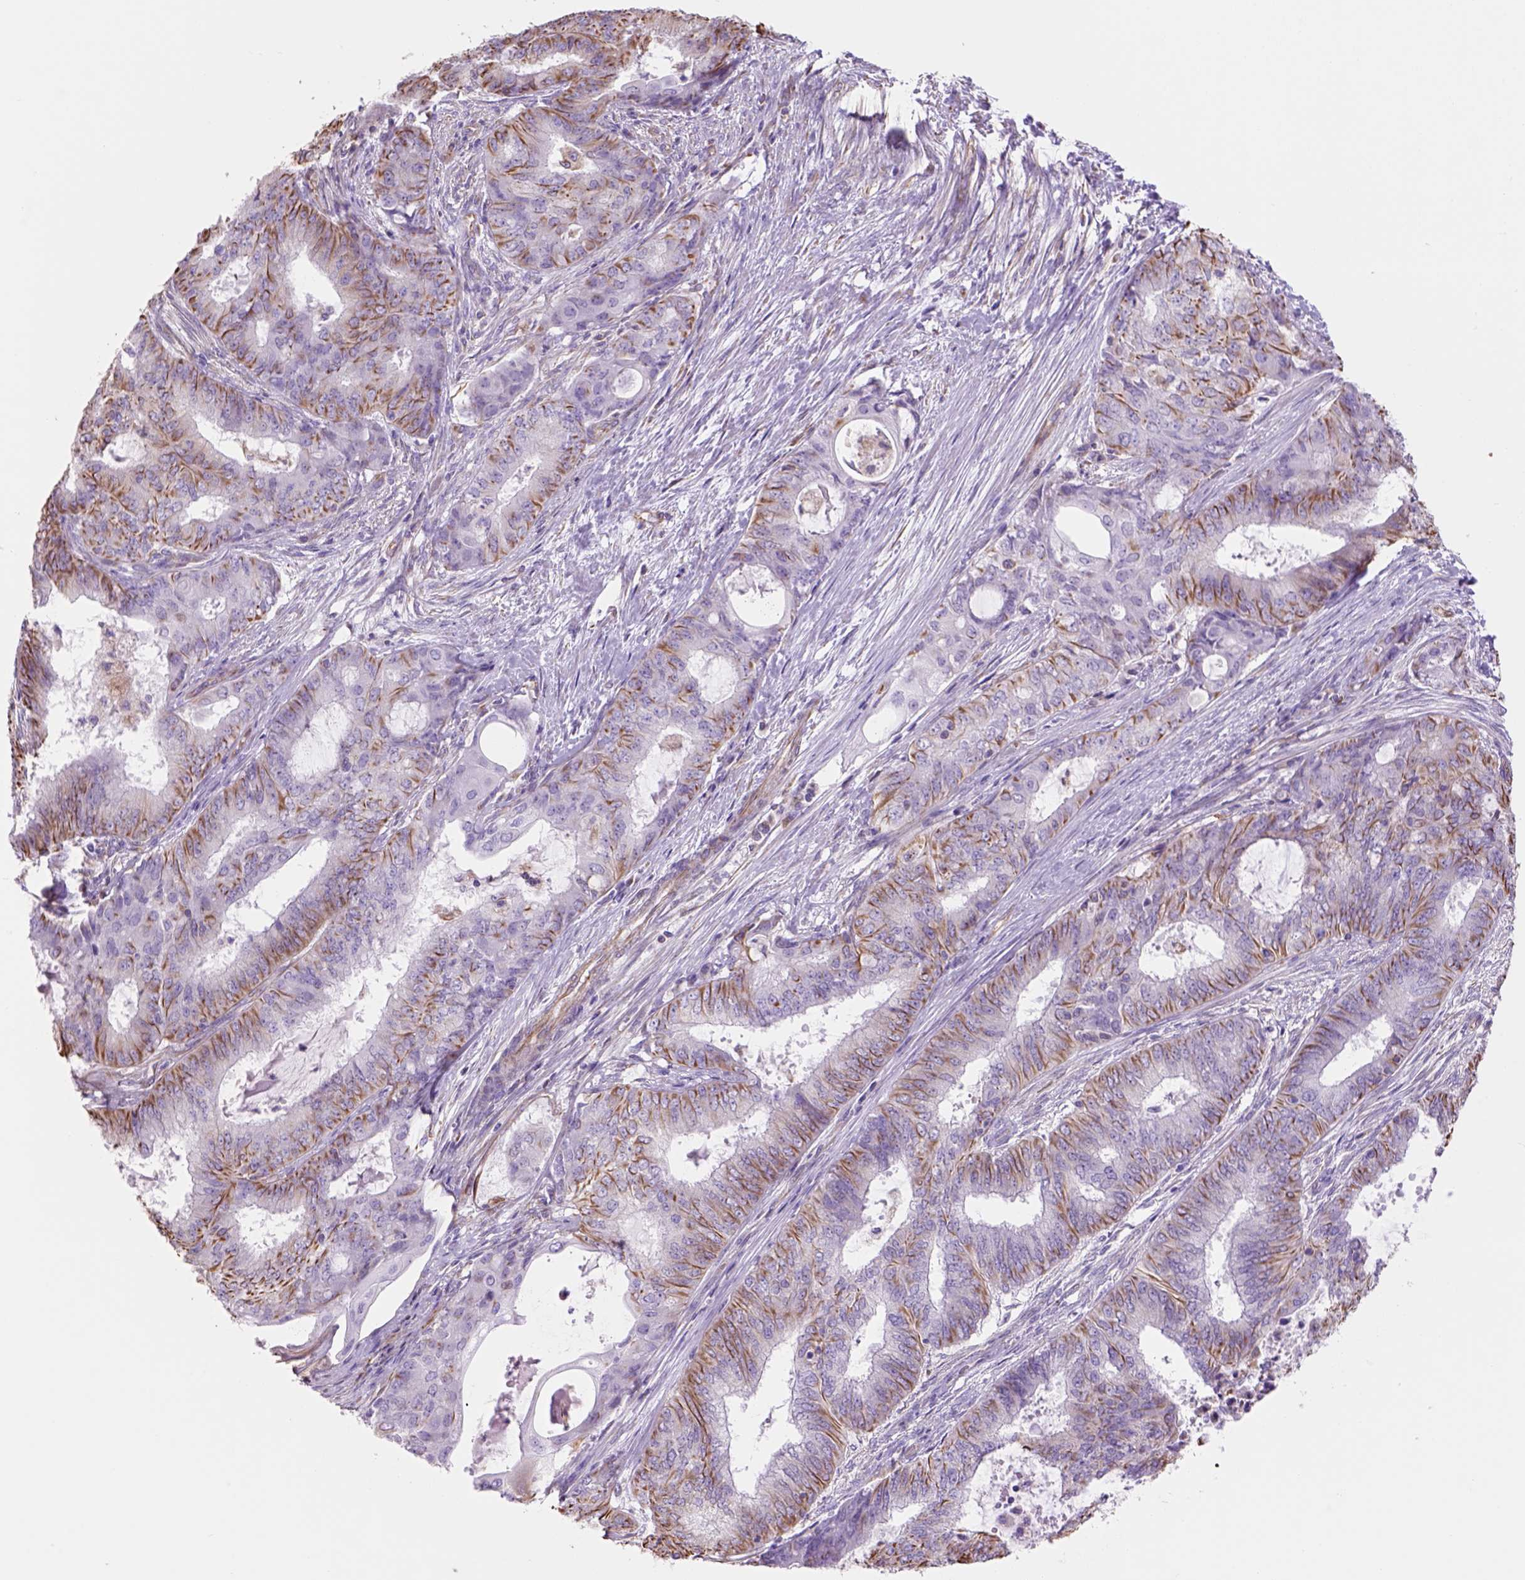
{"staining": {"intensity": "moderate", "quantity": ">75%", "location": "cytoplasmic/membranous"}, "tissue": "endometrial cancer", "cell_type": "Tumor cells", "image_type": "cancer", "snomed": [{"axis": "morphology", "description": "Adenocarcinoma, NOS"}, {"axis": "topography", "description": "Endometrium"}], "caption": "This is a micrograph of IHC staining of endometrial cancer (adenocarcinoma), which shows moderate staining in the cytoplasmic/membranous of tumor cells.", "gene": "ZZZ3", "patient": {"sex": "female", "age": 62}}